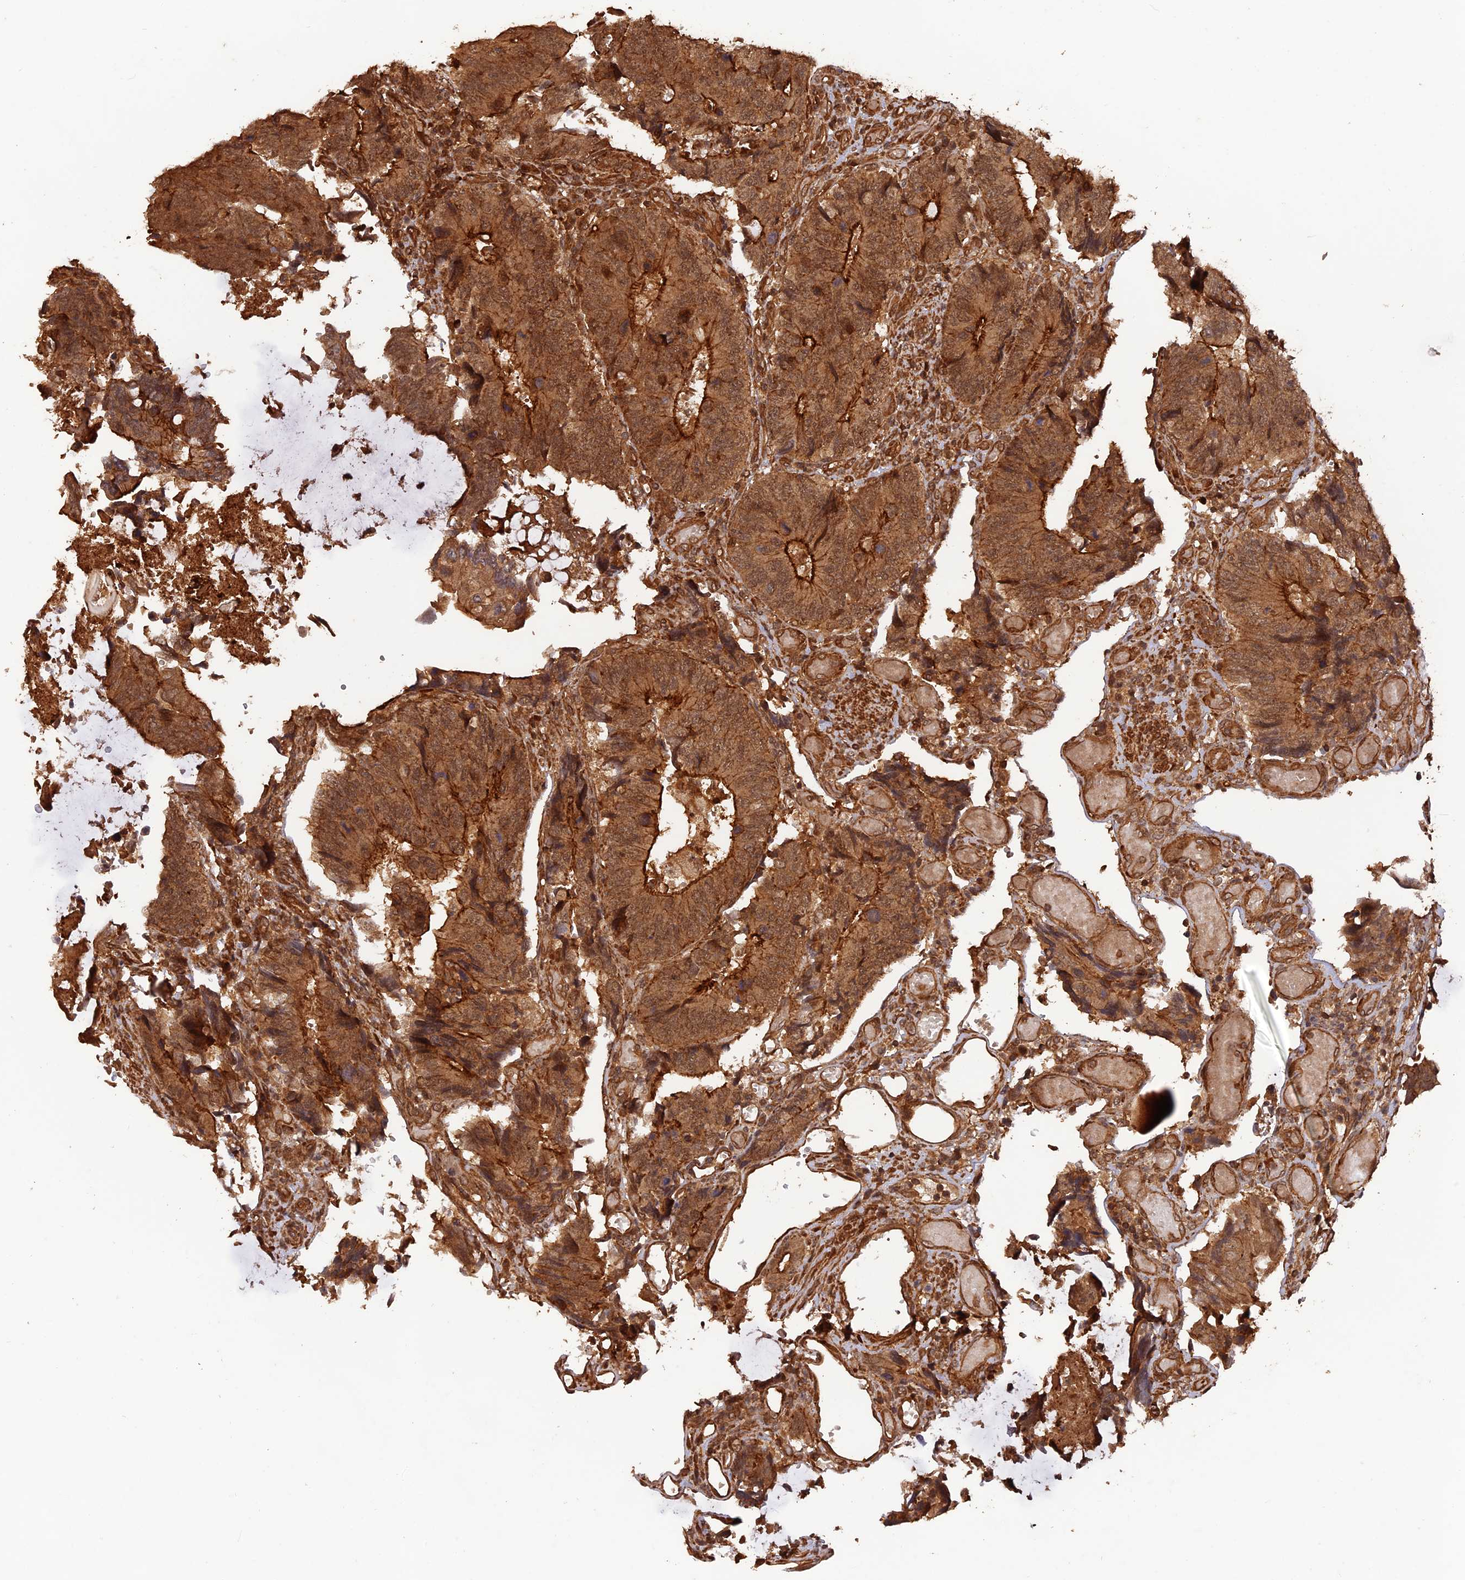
{"staining": {"intensity": "moderate", "quantity": ">75%", "location": "cytoplasmic/membranous"}, "tissue": "colorectal cancer", "cell_type": "Tumor cells", "image_type": "cancer", "snomed": [{"axis": "morphology", "description": "Adenocarcinoma, NOS"}, {"axis": "topography", "description": "Colon"}], "caption": "IHC (DAB (3,3'-diaminobenzidine)) staining of colorectal adenocarcinoma reveals moderate cytoplasmic/membranous protein staining in approximately >75% of tumor cells. (brown staining indicates protein expression, while blue staining denotes nuclei).", "gene": "CCDC174", "patient": {"sex": "male", "age": 87}}